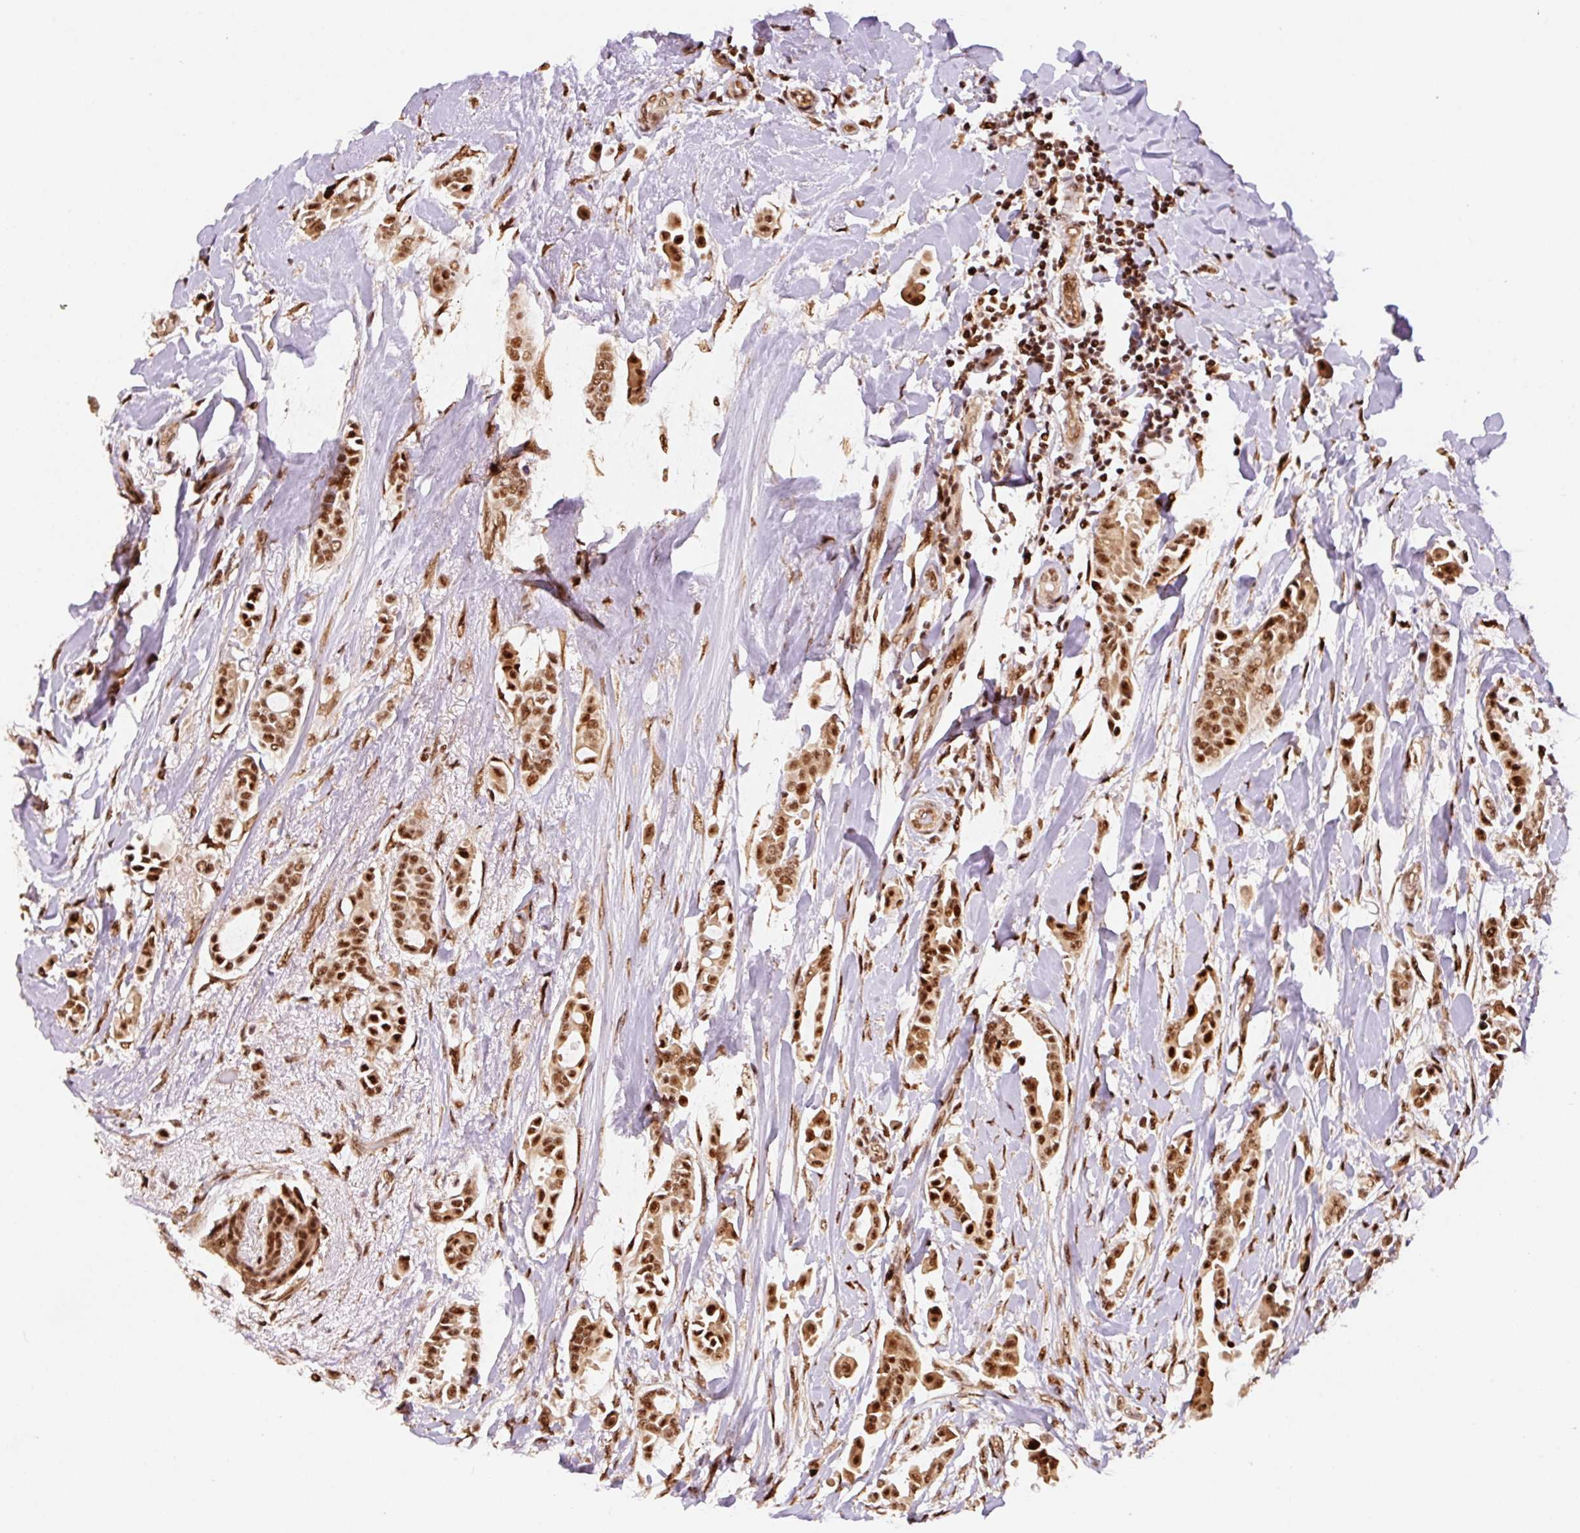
{"staining": {"intensity": "strong", "quantity": ">75%", "location": "nuclear"}, "tissue": "breast cancer", "cell_type": "Tumor cells", "image_type": "cancer", "snomed": [{"axis": "morphology", "description": "Duct carcinoma"}, {"axis": "topography", "description": "Breast"}], "caption": "Immunohistochemistry photomicrograph of breast cancer (infiltrating ductal carcinoma) stained for a protein (brown), which shows high levels of strong nuclear positivity in about >75% of tumor cells.", "gene": "INTS8", "patient": {"sex": "female", "age": 64}}